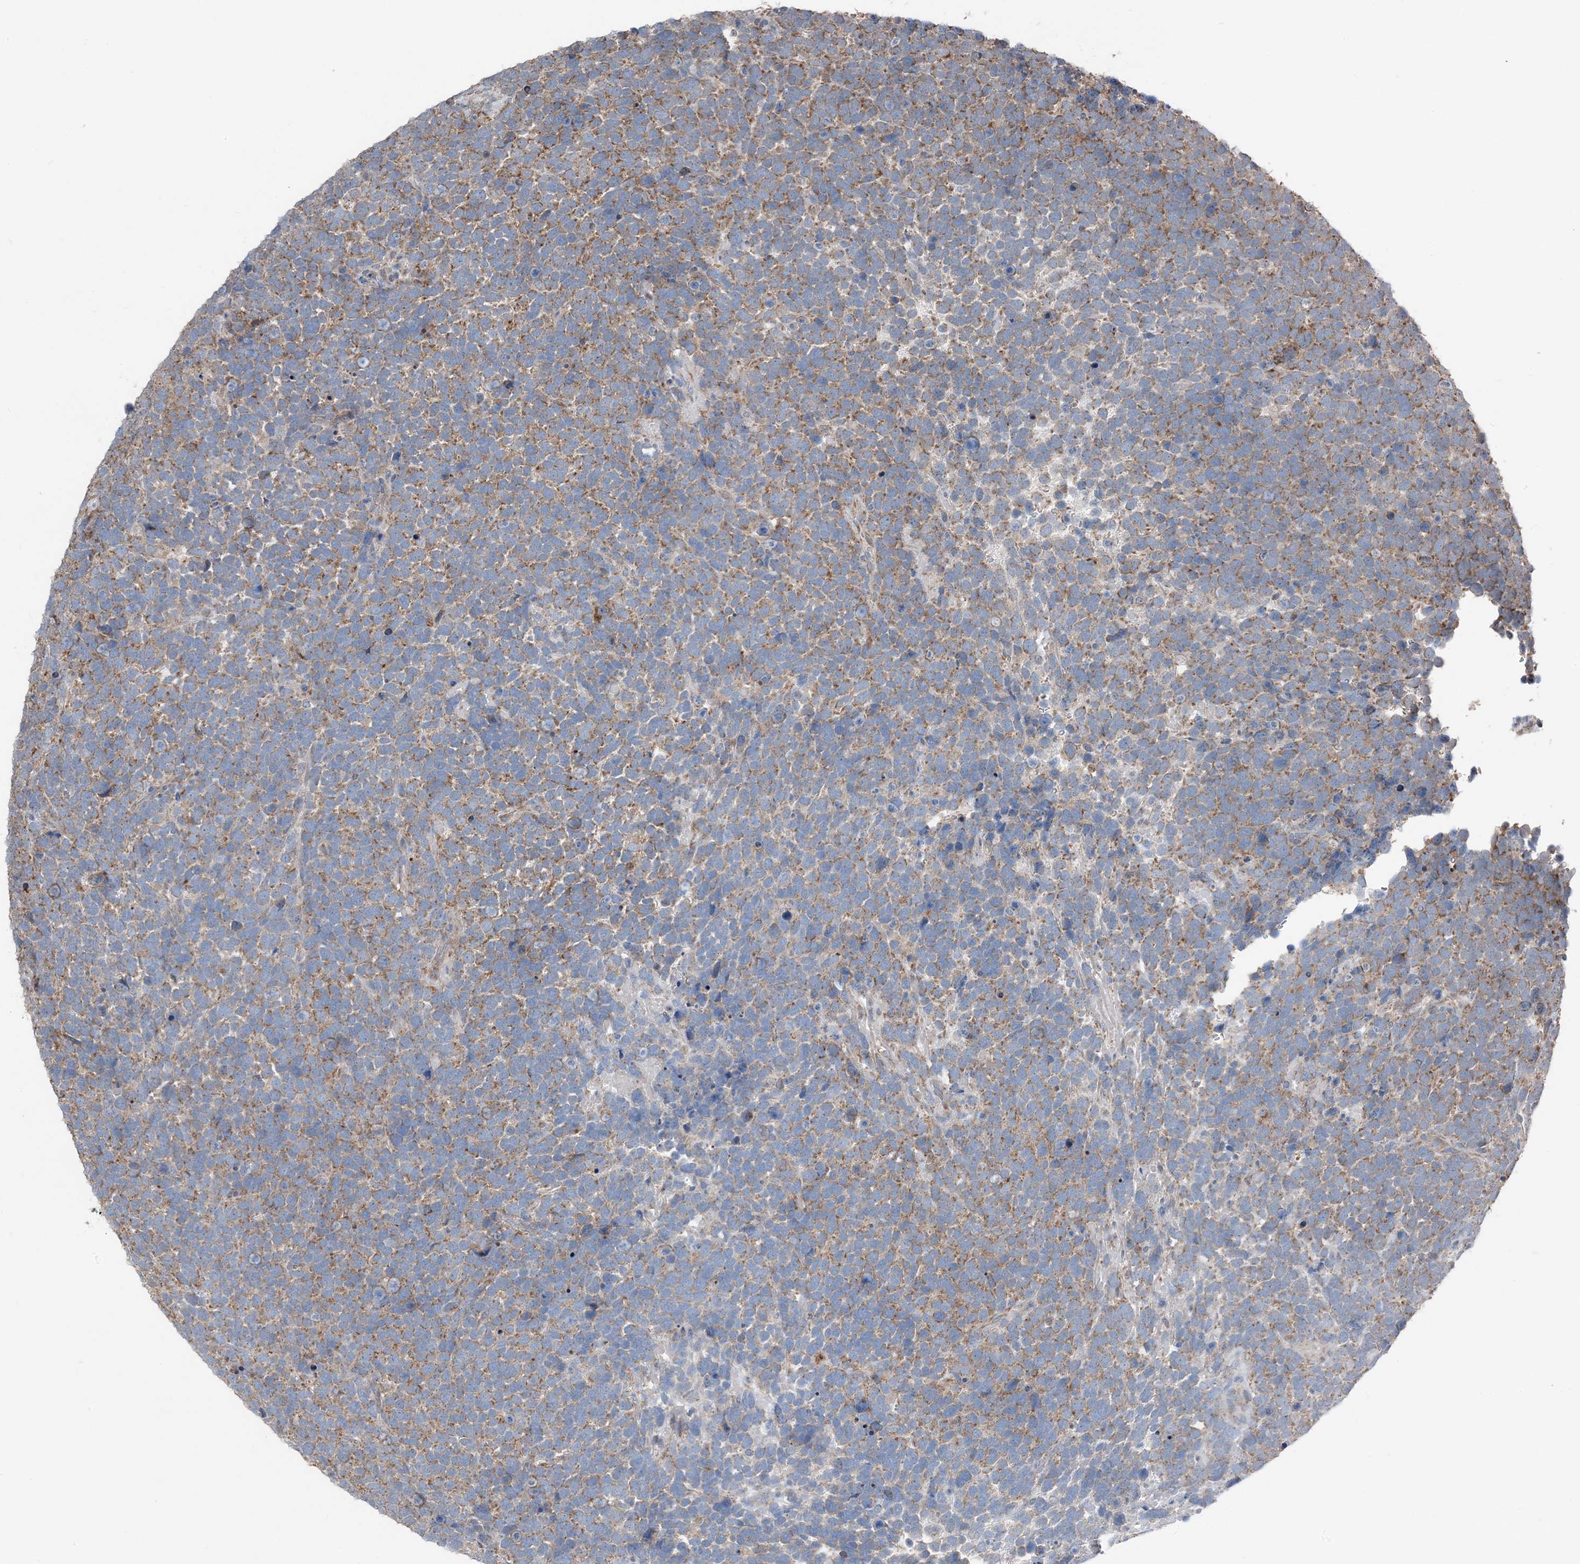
{"staining": {"intensity": "moderate", "quantity": ">75%", "location": "cytoplasmic/membranous"}, "tissue": "urothelial cancer", "cell_type": "Tumor cells", "image_type": "cancer", "snomed": [{"axis": "morphology", "description": "Urothelial carcinoma, High grade"}, {"axis": "topography", "description": "Urinary bladder"}], "caption": "Urothelial cancer tissue reveals moderate cytoplasmic/membranous positivity in approximately >75% of tumor cells", "gene": "DHX30", "patient": {"sex": "female", "age": 82}}